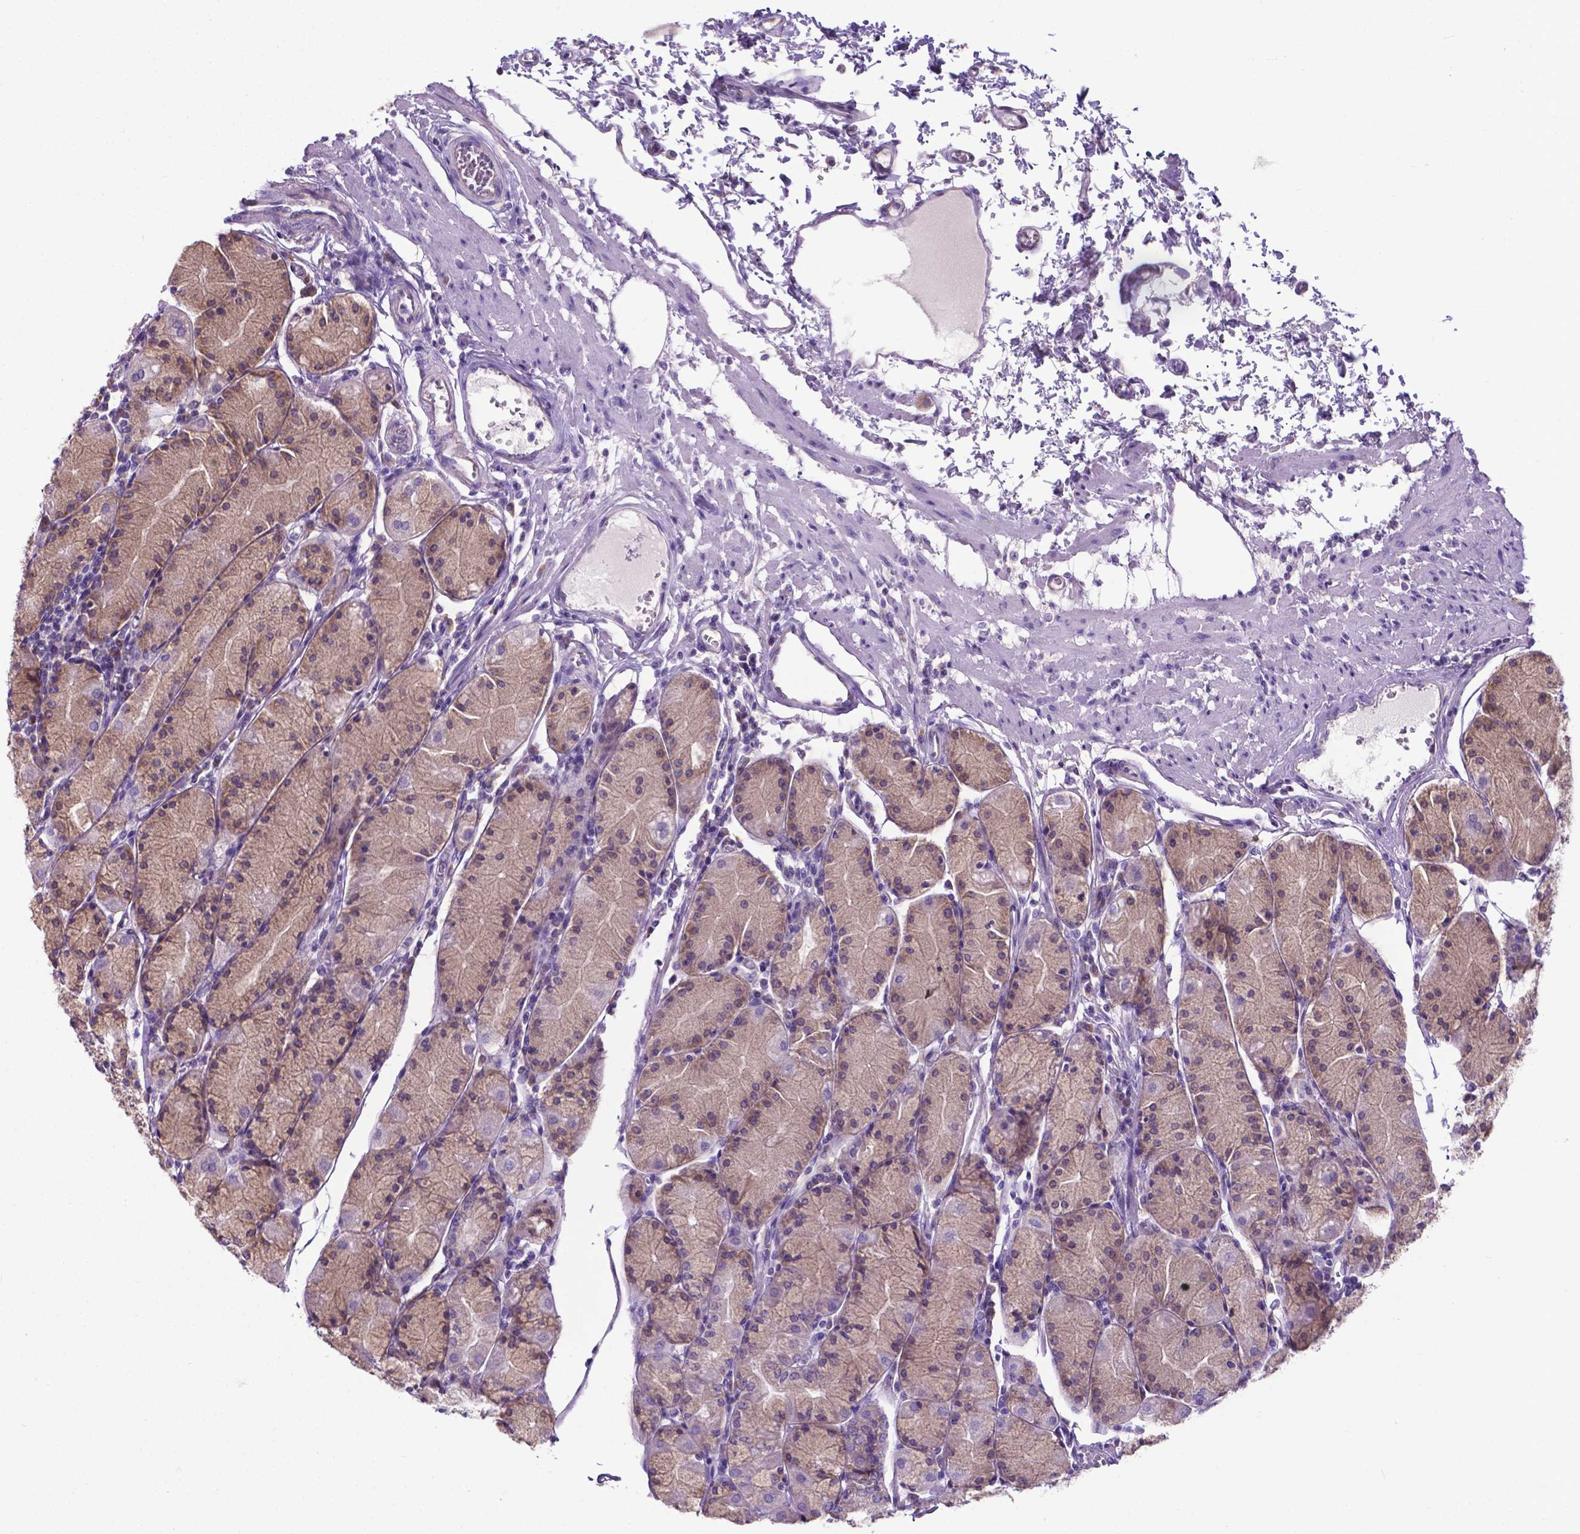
{"staining": {"intensity": "moderate", "quantity": ">75%", "location": "cytoplasmic/membranous"}, "tissue": "stomach", "cell_type": "Glandular cells", "image_type": "normal", "snomed": [{"axis": "morphology", "description": "Normal tissue, NOS"}, {"axis": "topography", "description": "Stomach, upper"}], "caption": "Human stomach stained for a protein (brown) displays moderate cytoplasmic/membranous positive staining in about >75% of glandular cells.", "gene": "RPL6", "patient": {"sex": "male", "age": 69}}